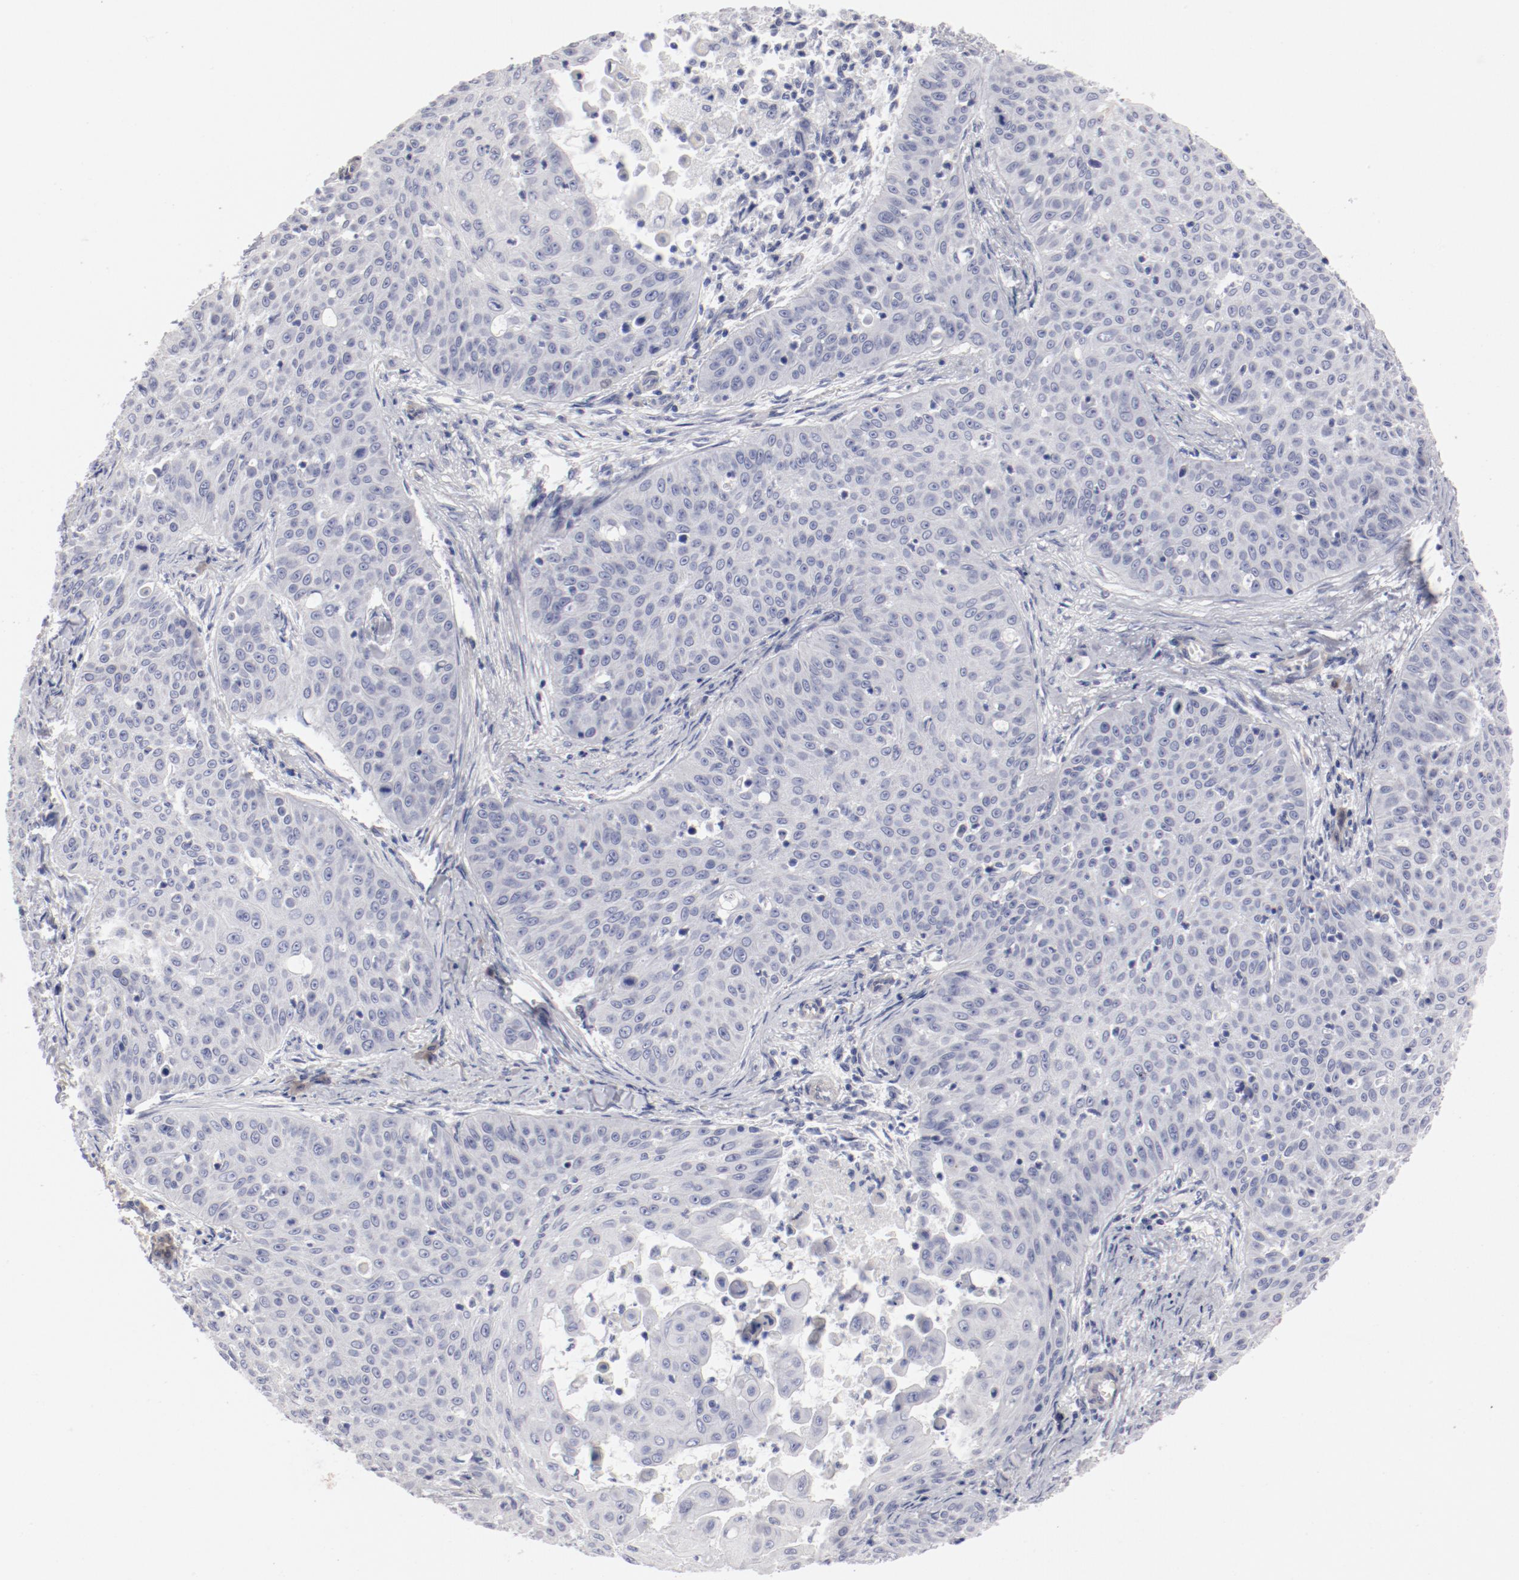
{"staining": {"intensity": "negative", "quantity": "none", "location": "none"}, "tissue": "skin cancer", "cell_type": "Tumor cells", "image_type": "cancer", "snomed": [{"axis": "morphology", "description": "Squamous cell carcinoma, NOS"}, {"axis": "topography", "description": "Skin"}], "caption": "DAB (3,3'-diaminobenzidine) immunohistochemical staining of skin cancer (squamous cell carcinoma) displays no significant expression in tumor cells. (DAB (3,3'-diaminobenzidine) immunohistochemistry visualized using brightfield microscopy, high magnification).", "gene": "LAX1", "patient": {"sex": "male", "age": 82}}